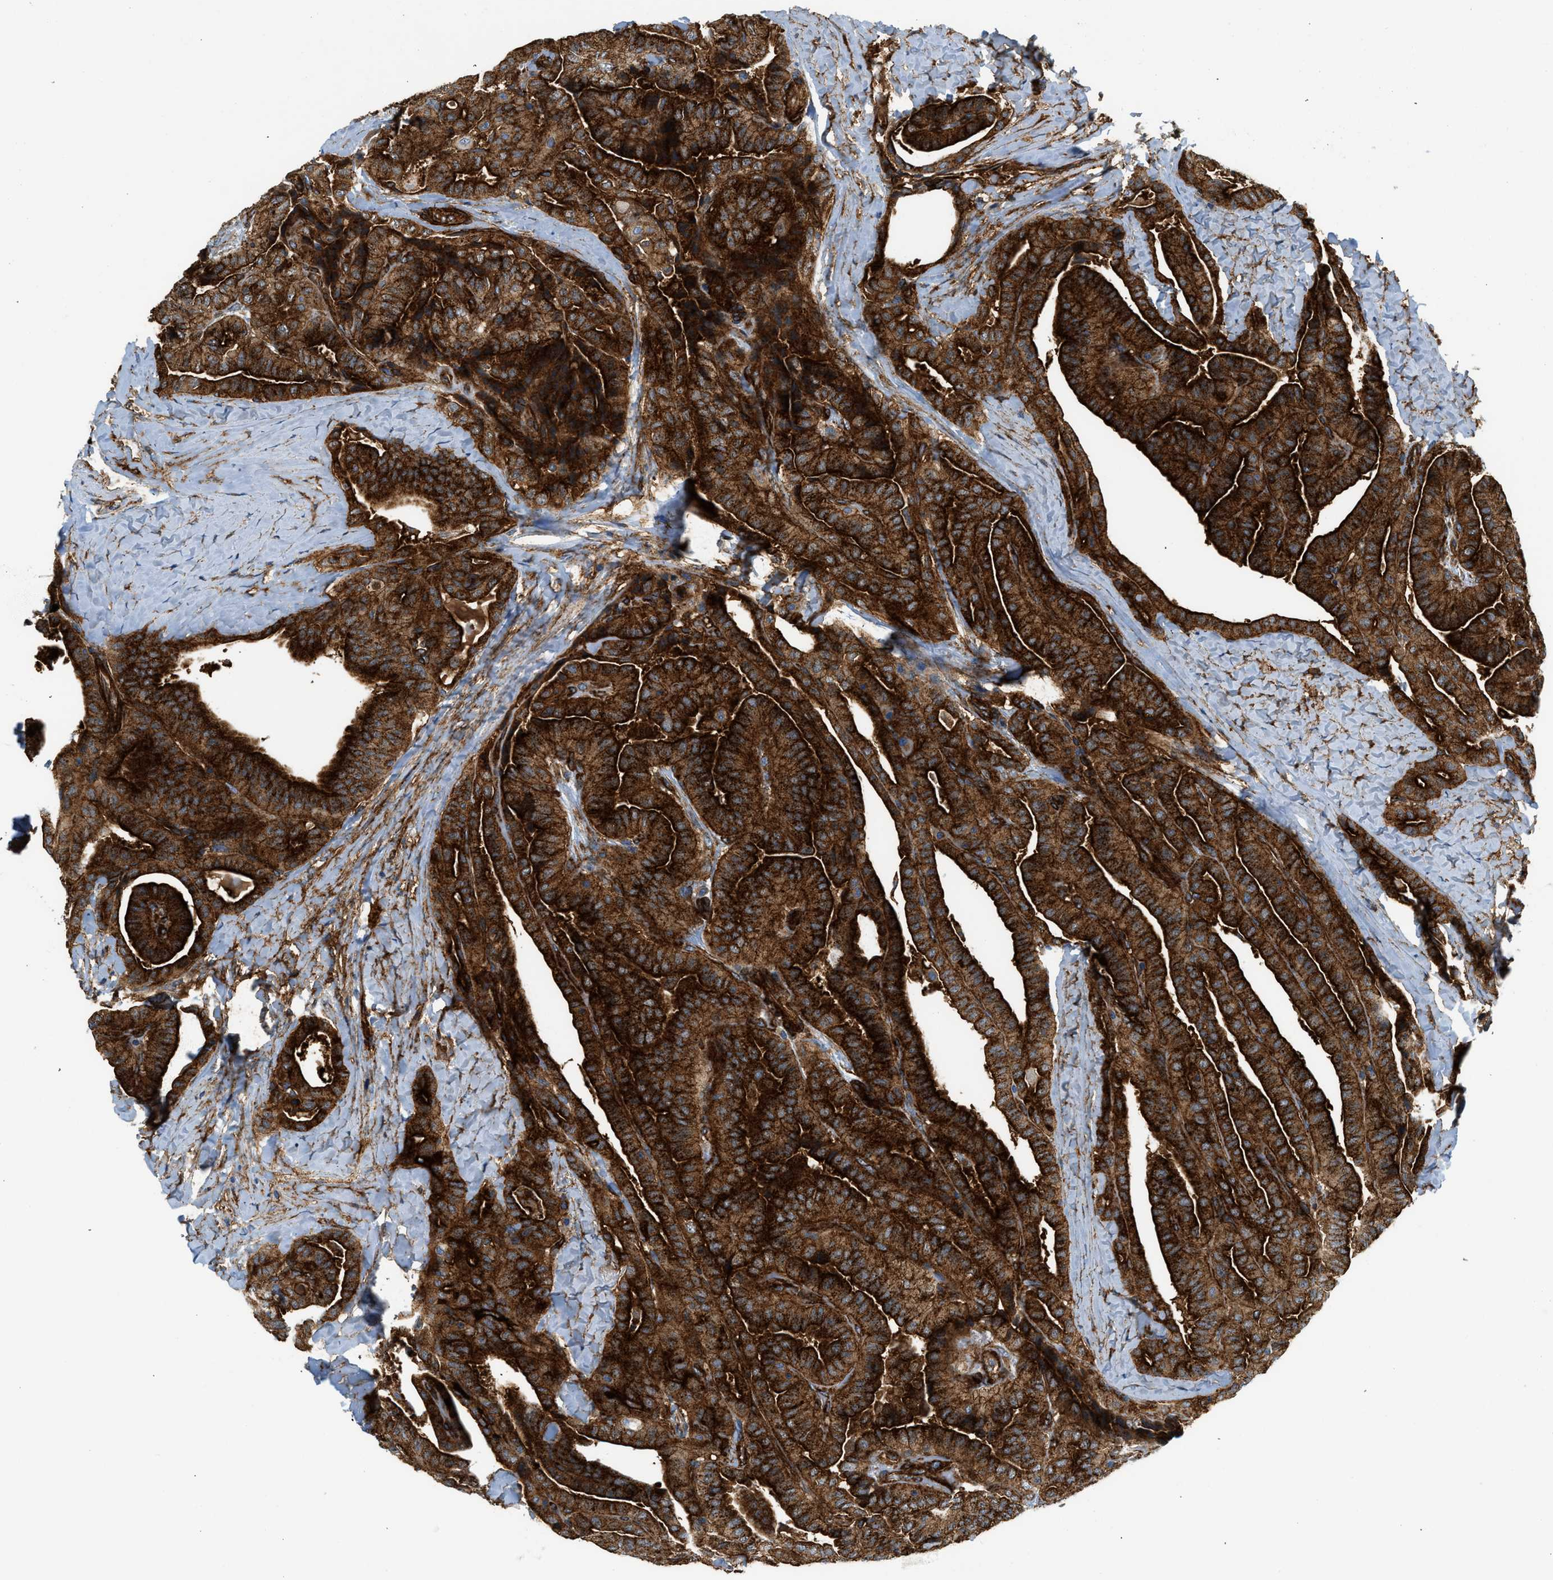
{"staining": {"intensity": "strong", "quantity": ">75%", "location": "cytoplasmic/membranous"}, "tissue": "thyroid cancer", "cell_type": "Tumor cells", "image_type": "cancer", "snomed": [{"axis": "morphology", "description": "Papillary adenocarcinoma, NOS"}, {"axis": "topography", "description": "Thyroid gland"}], "caption": "Human papillary adenocarcinoma (thyroid) stained with a protein marker exhibits strong staining in tumor cells.", "gene": "HIP1", "patient": {"sex": "male", "age": 77}}